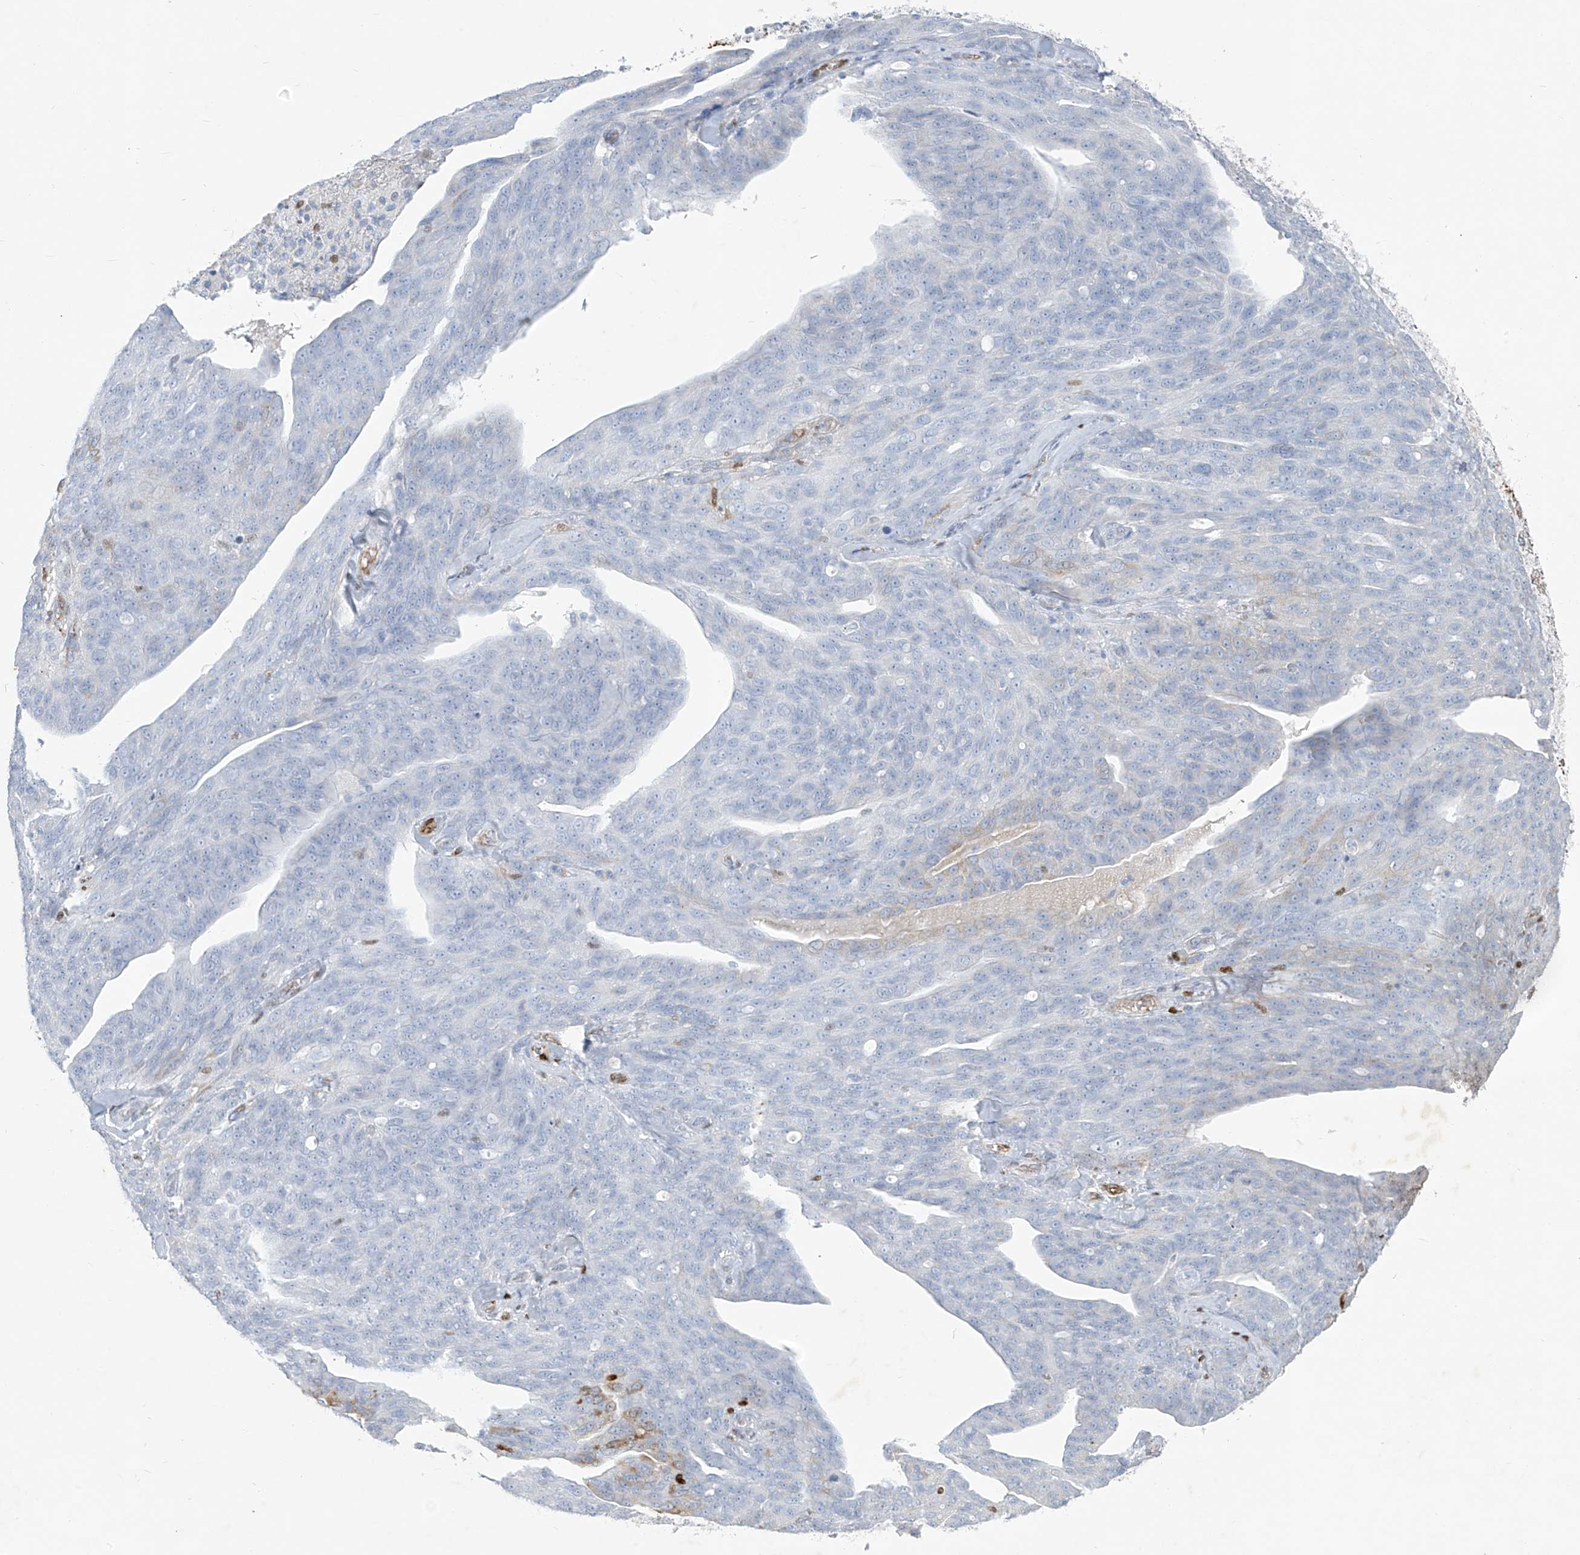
{"staining": {"intensity": "weak", "quantity": "<25%", "location": "cytoplasmic/membranous"}, "tissue": "ovarian cancer", "cell_type": "Tumor cells", "image_type": "cancer", "snomed": [{"axis": "morphology", "description": "Carcinoma, endometroid"}, {"axis": "topography", "description": "Ovary"}], "caption": "Tumor cells show no significant protein expression in ovarian cancer. (DAB (3,3'-diaminobenzidine) IHC with hematoxylin counter stain).", "gene": "CX3CR1", "patient": {"sex": "female", "age": 60}}